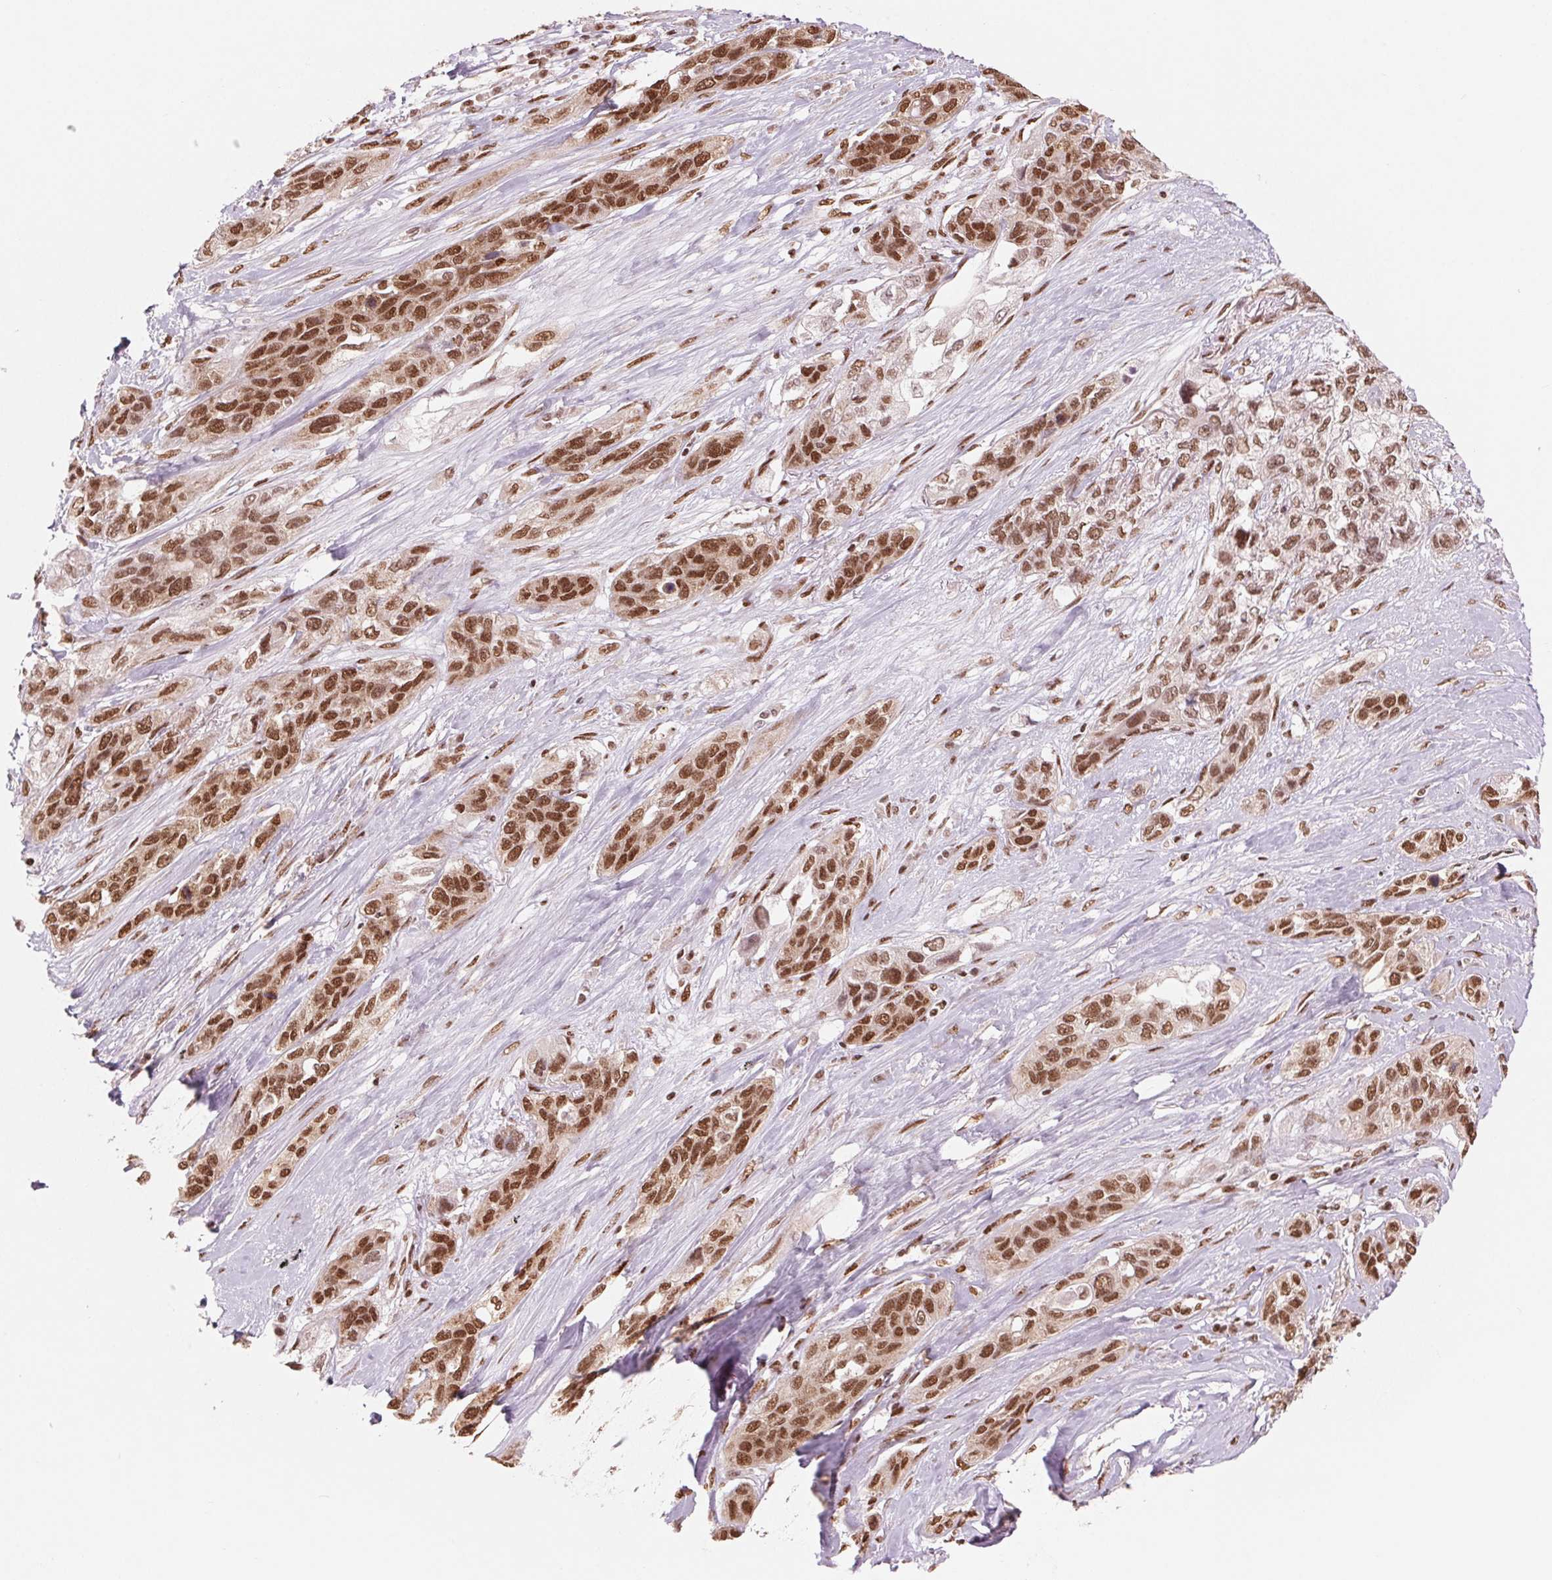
{"staining": {"intensity": "moderate", "quantity": ">75%", "location": "nuclear"}, "tissue": "lung cancer", "cell_type": "Tumor cells", "image_type": "cancer", "snomed": [{"axis": "morphology", "description": "Squamous cell carcinoma, NOS"}, {"axis": "topography", "description": "Lung"}], "caption": "The image demonstrates a brown stain indicating the presence of a protein in the nuclear of tumor cells in lung cancer (squamous cell carcinoma).", "gene": "TTLL9", "patient": {"sex": "female", "age": 70}}